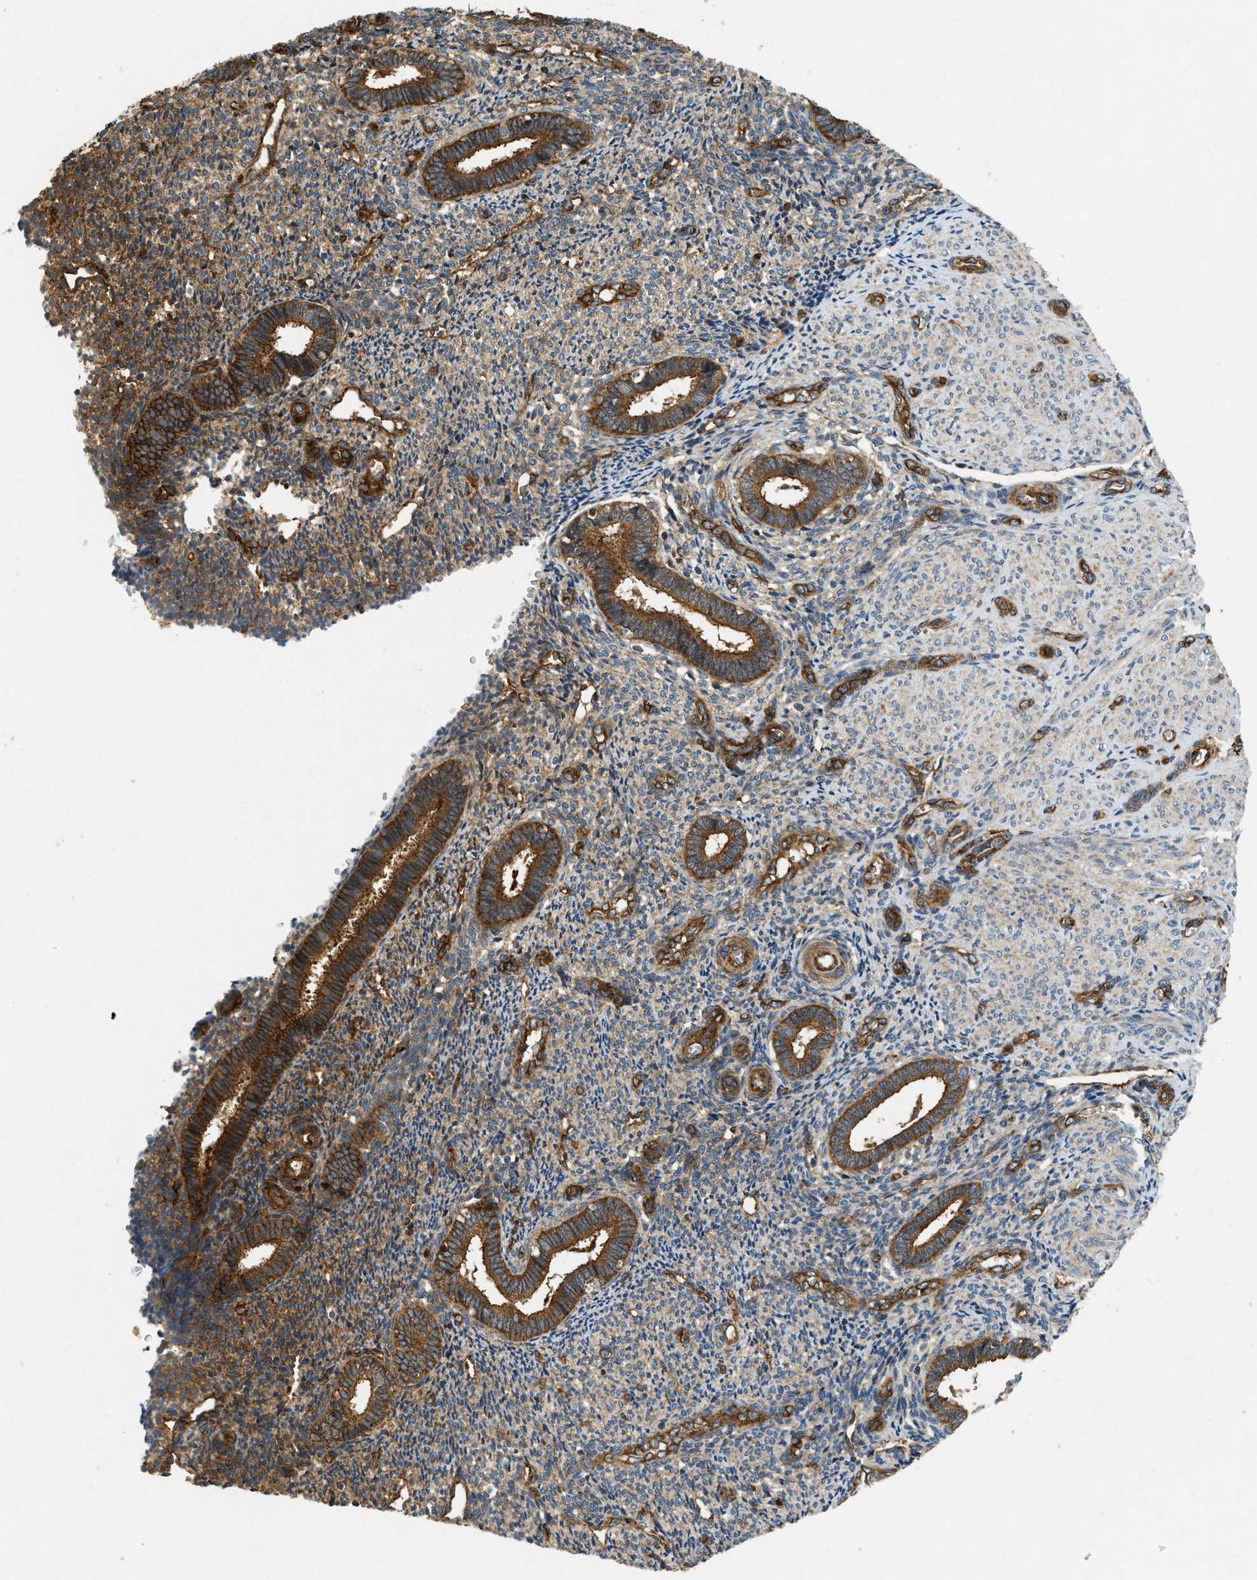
{"staining": {"intensity": "moderate", "quantity": ">75%", "location": "cytoplasmic/membranous"}, "tissue": "endometrium", "cell_type": "Cells in endometrial stroma", "image_type": "normal", "snomed": [{"axis": "morphology", "description": "Normal tissue, NOS"}, {"axis": "topography", "description": "Endometrium"}], "caption": "About >75% of cells in endometrial stroma in unremarkable human endometrium exhibit moderate cytoplasmic/membranous protein staining as visualized by brown immunohistochemical staining.", "gene": "HIP1", "patient": {"sex": "female", "age": 27}}